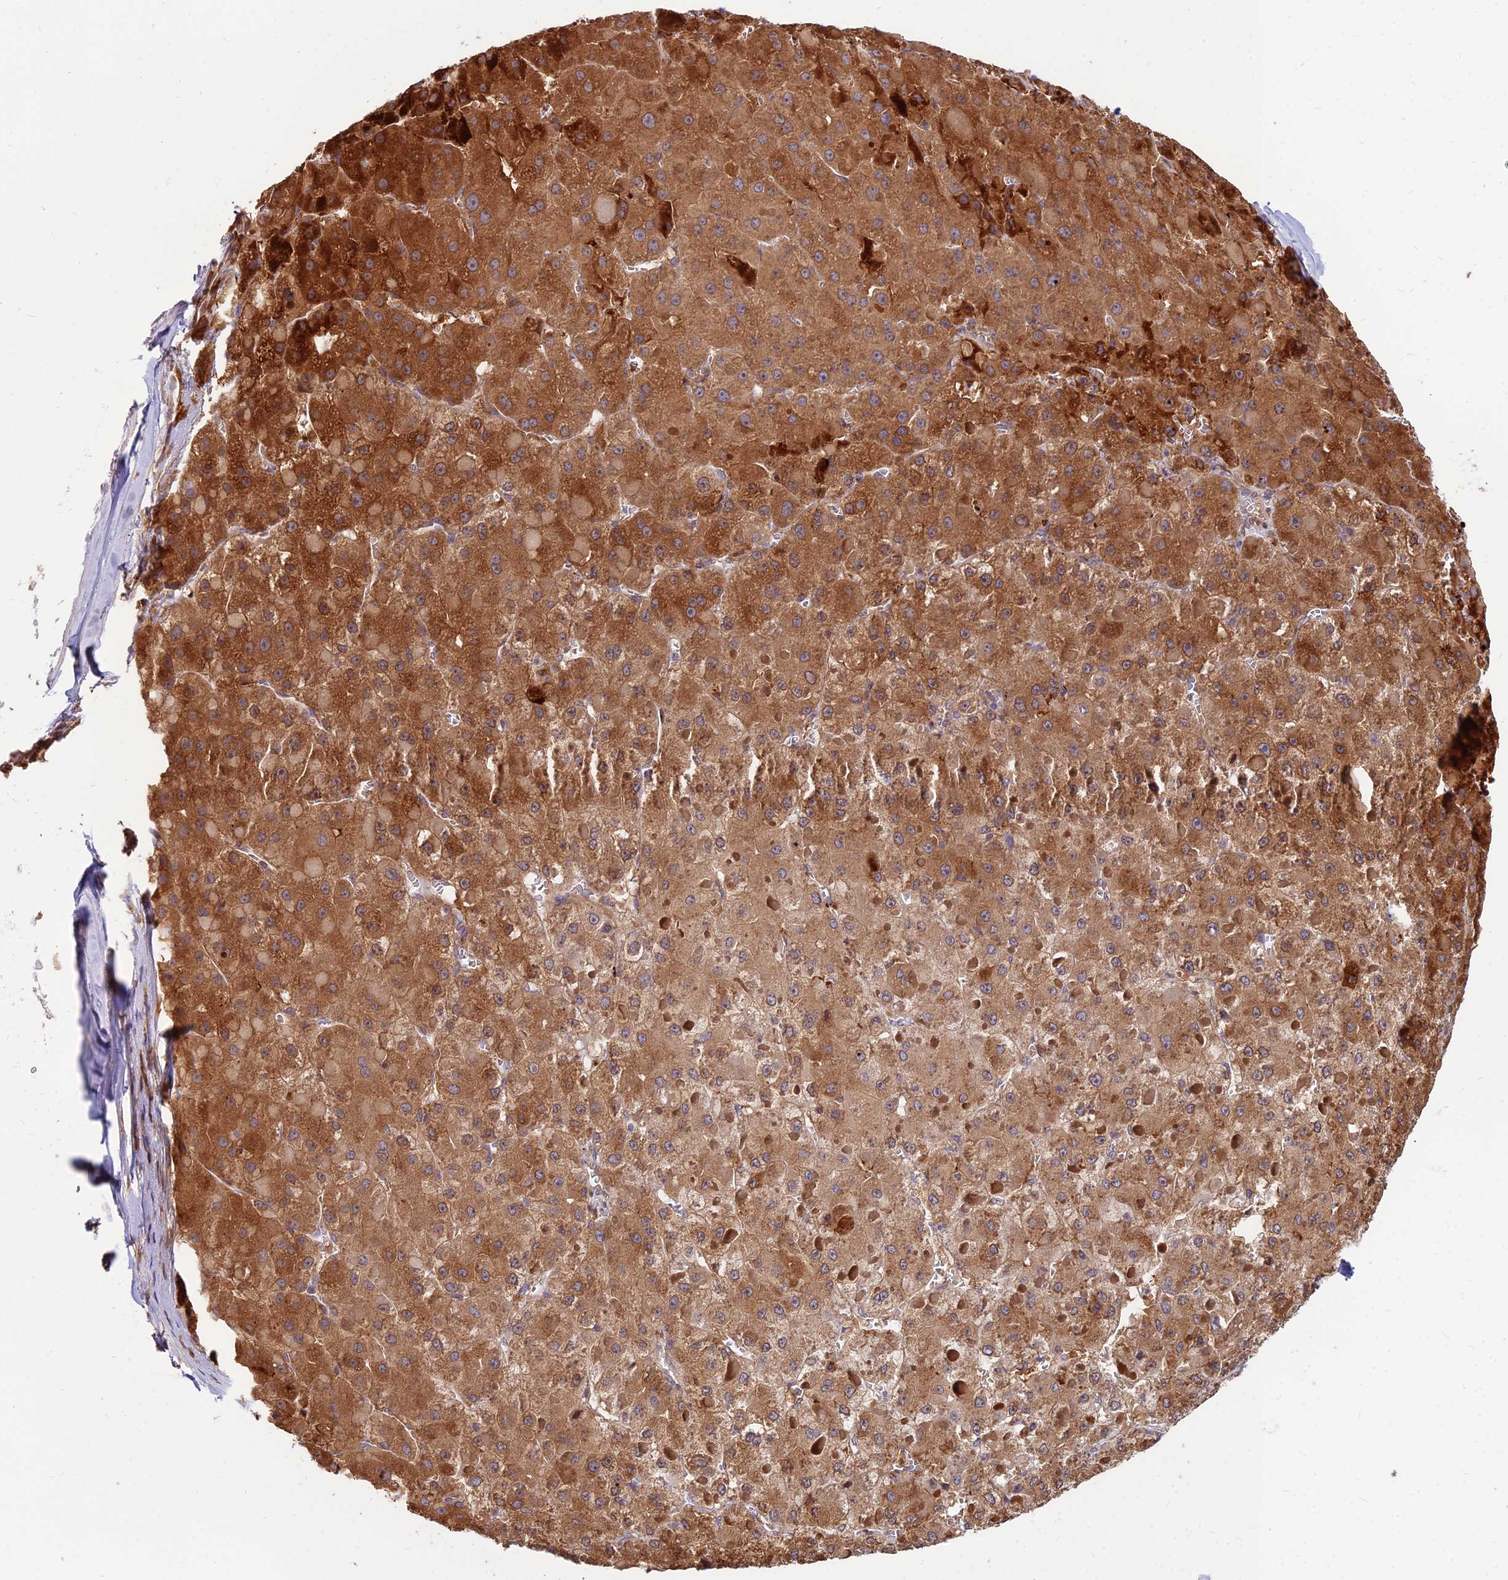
{"staining": {"intensity": "moderate", "quantity": ">75%", "location": "cytoplasmic/membranous,nuclear"}, "tissue": "liver cancer", "cell_type": "Tumor cells", "image_type": "cancer", "snomed": [{"axis": "morphology", "description": "Carcinoma, Hepatocellular, NOS"}, {"axis": "topography", "description": "Liver"}], "caption": "IHC staining of liver cancer (hepatocellular carcinoma), which demonstrates medium levels of moderate cytoplasmic/membranous and nuclear staining in about >75% of tumor cells indicating moderate cytoplasmic/membranous and nuclear protein staining. The staining was performed using DAB (3,3'-diaminobenzidine) (brown) for protein detection and nuclei were counterstained in hematoxylin (blue).", "gene": "CCT6B", "patient": {"sex": "female", "age": 73}}